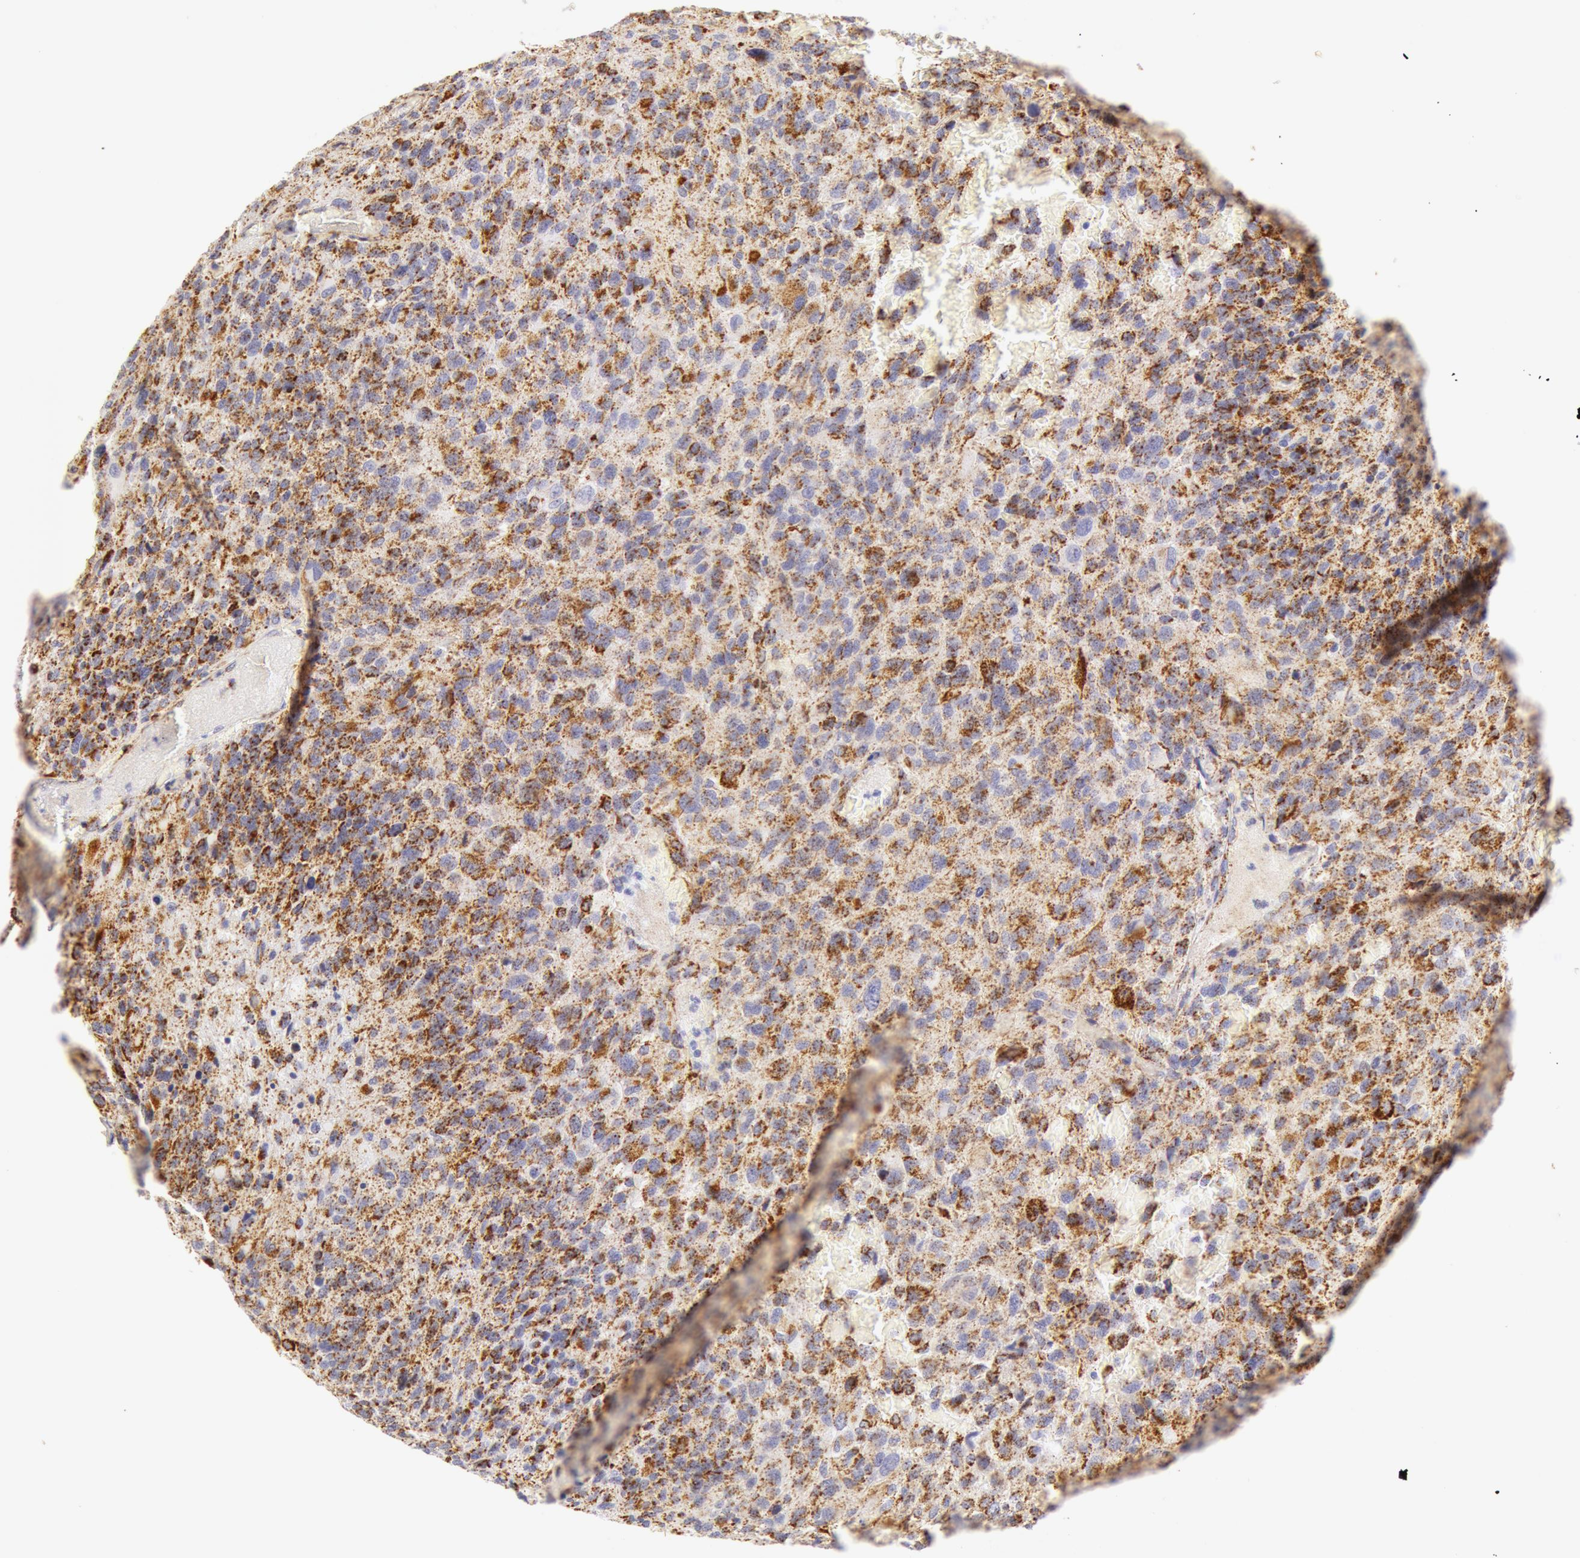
{"staining": {"intensity": "moderate", "quantity": "25%-75%", "location": "cytoplasmic/membranous"}, "tissue": "glioma", "cell_type": "Tumor cells", "image_type": "cancer", "snomed": [{"axis": "morphology", "description": "Glioma, malignant, High grade"}, {"axis": "topography", "description": "Brain"}], "caption": "Immunohistochemical staining of human malignant glioma (high-grade) displays medium levels of moderate cytoplasmic/membranous protein positivity in approximately 25%-75% of tumor cells. The staining was performed using DAB to visualize the protein expression in brown, while the nuclei were stained in blue with hematoxylin (Magnification: 20x).", "gene": "ATP5F1B", "patient": {"sex": "male", "age": 69}}